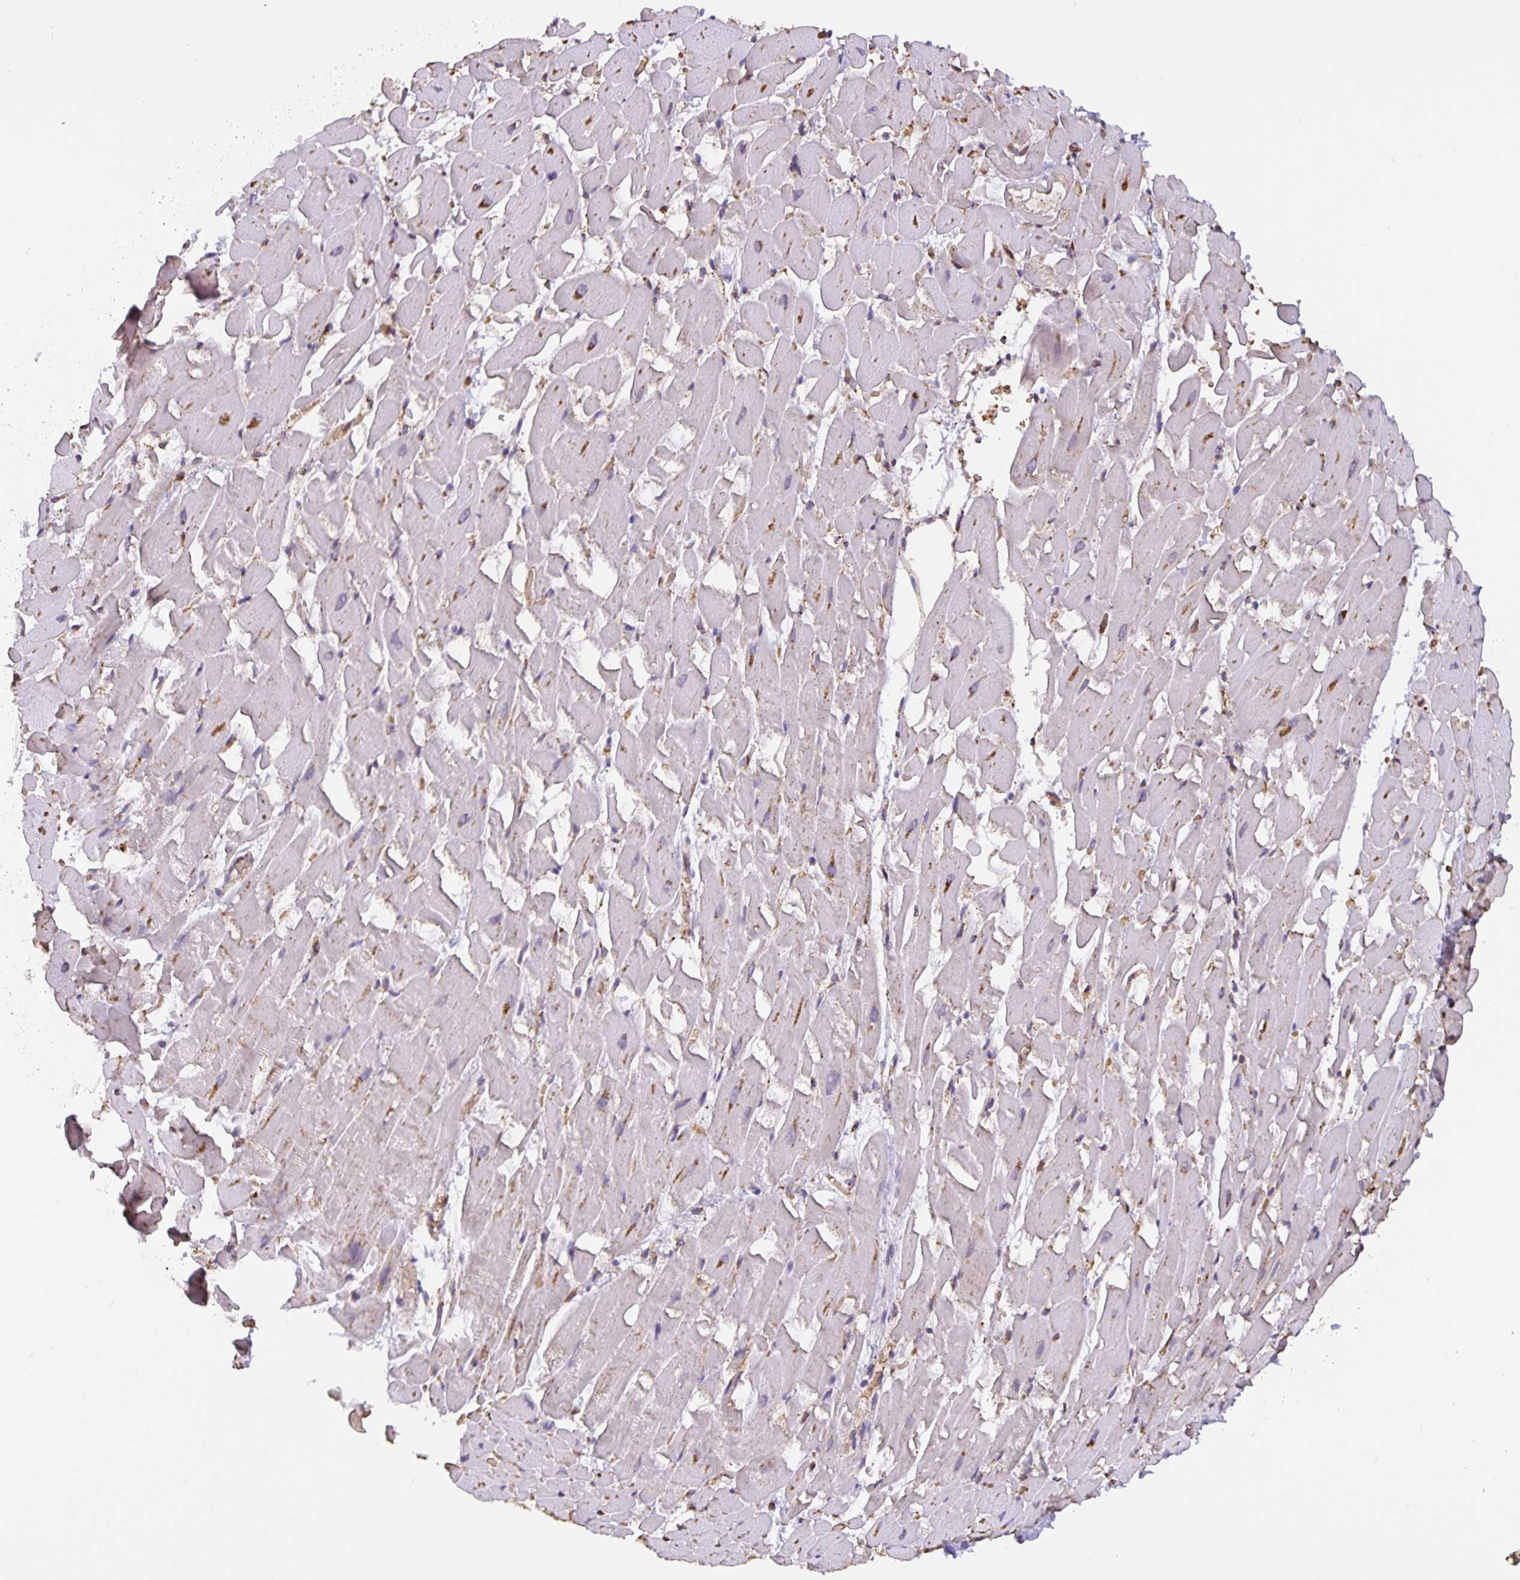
{"staining": {"intensity": "moderate", "quantity": "<25%", "location": "cytoplasmic/membranous"}, "tissue": "heart muscle", "cell_type": "Cardiomyocytes", "image_type": "normal", "snomed": [{"axis": "morphology", "description": "Normal tissue, NOS"}, {"axis": "topography", "description": "Heart"}], "caption": "Immunohistochemical staining of benign heart muscle exhibits low levels of moderate cytoplasmic/membranous positivity in approximately <25% of cardiomyocytes.", "gene": "TMEM71", "patient": {"sex": "male", "age": 37}}